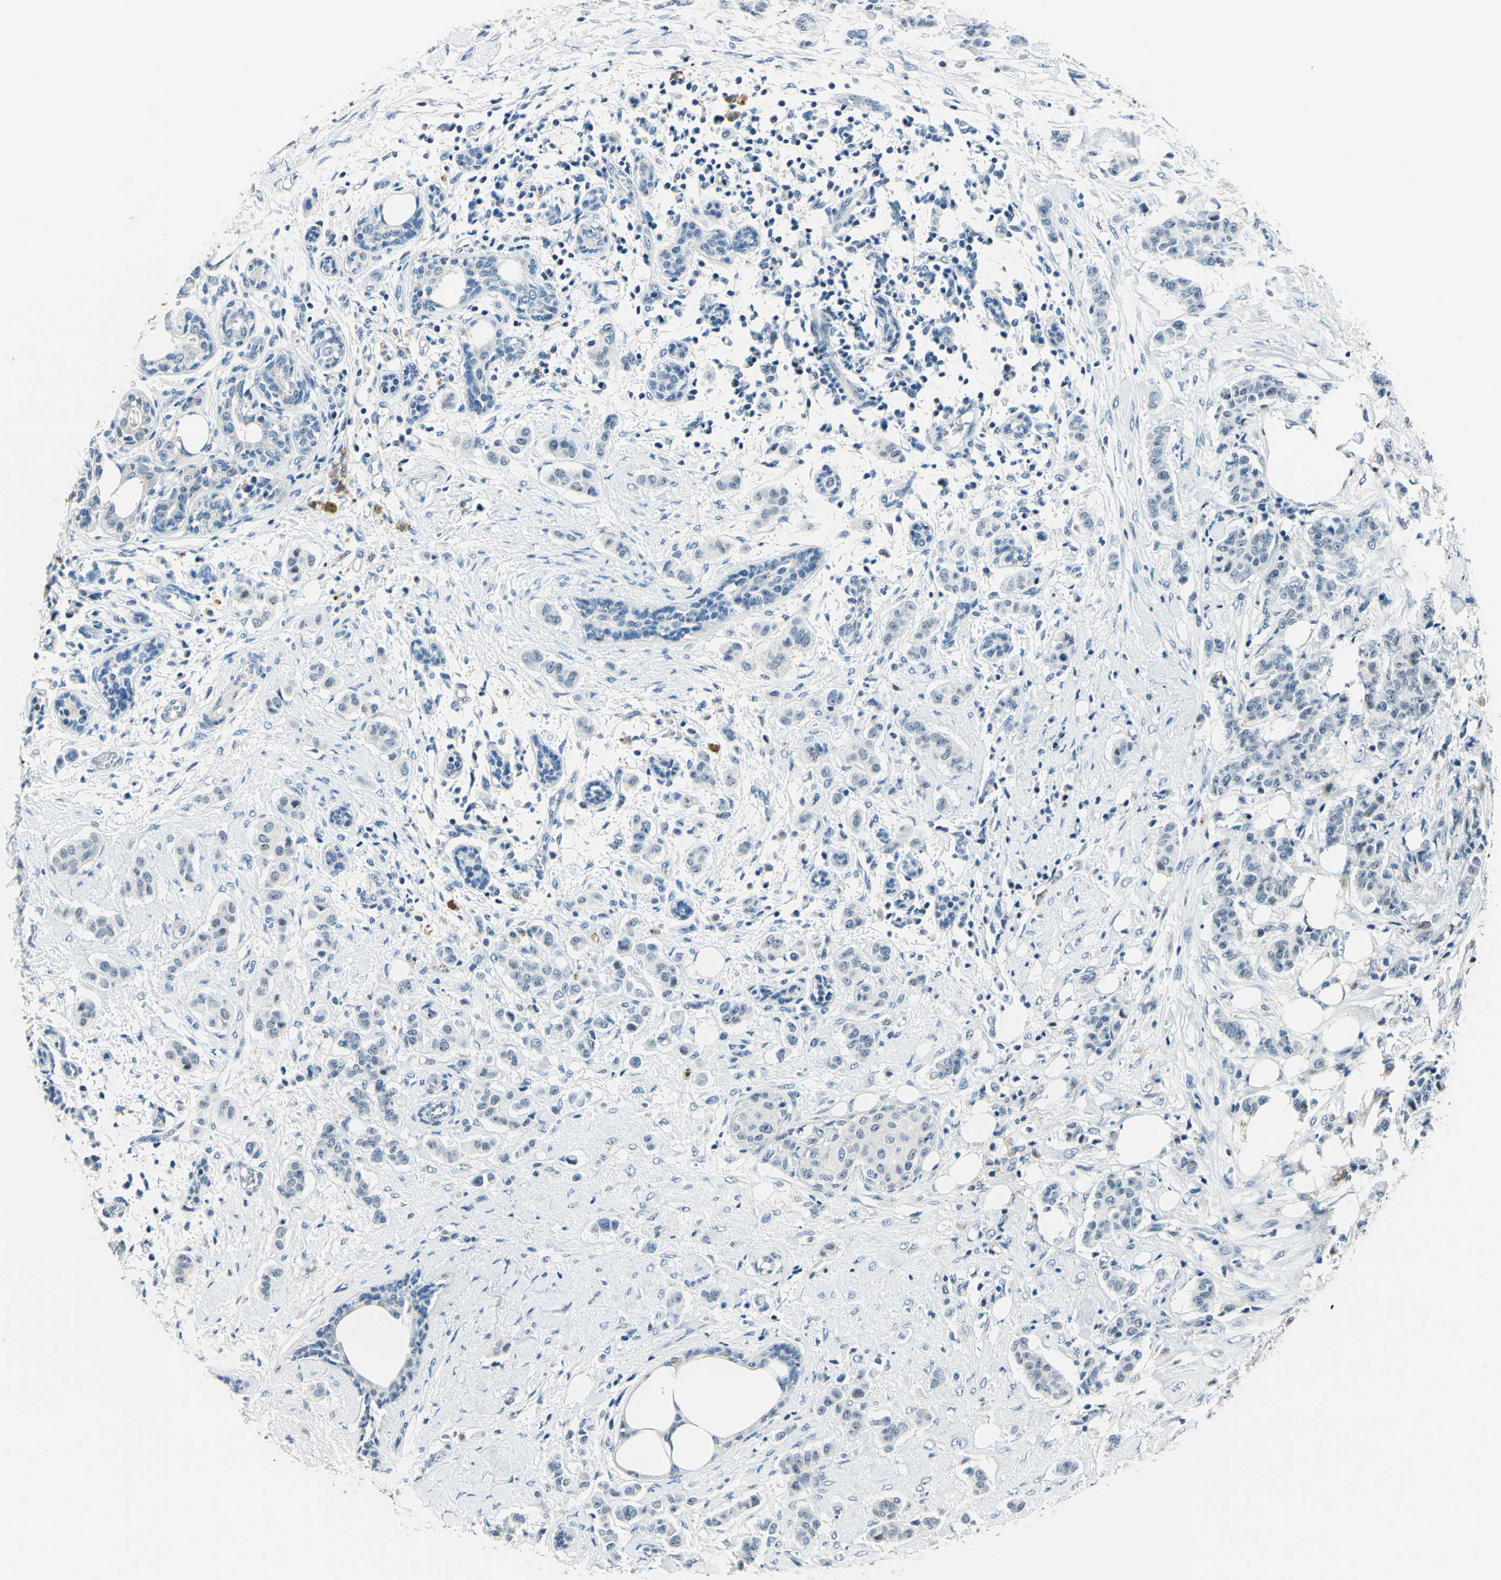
{"staining": {"intensity": "negative", "quantity": "none", "location": "none"}, "tissue": "breast cancer", "cell_type": "Tumor cells", "image_type": "cancer", "snomed": [{"axis": "morphology", "description": "Duct carcinoma"}, {"axis": "topography", "description": "Breast"}], "caption": "Protein analysis of breast cancer (invasive ductal carcinoma) shows no significant staining in tumor cells.", "gene": "RAD17", "patient": {"sex": "female", "age": 40}}